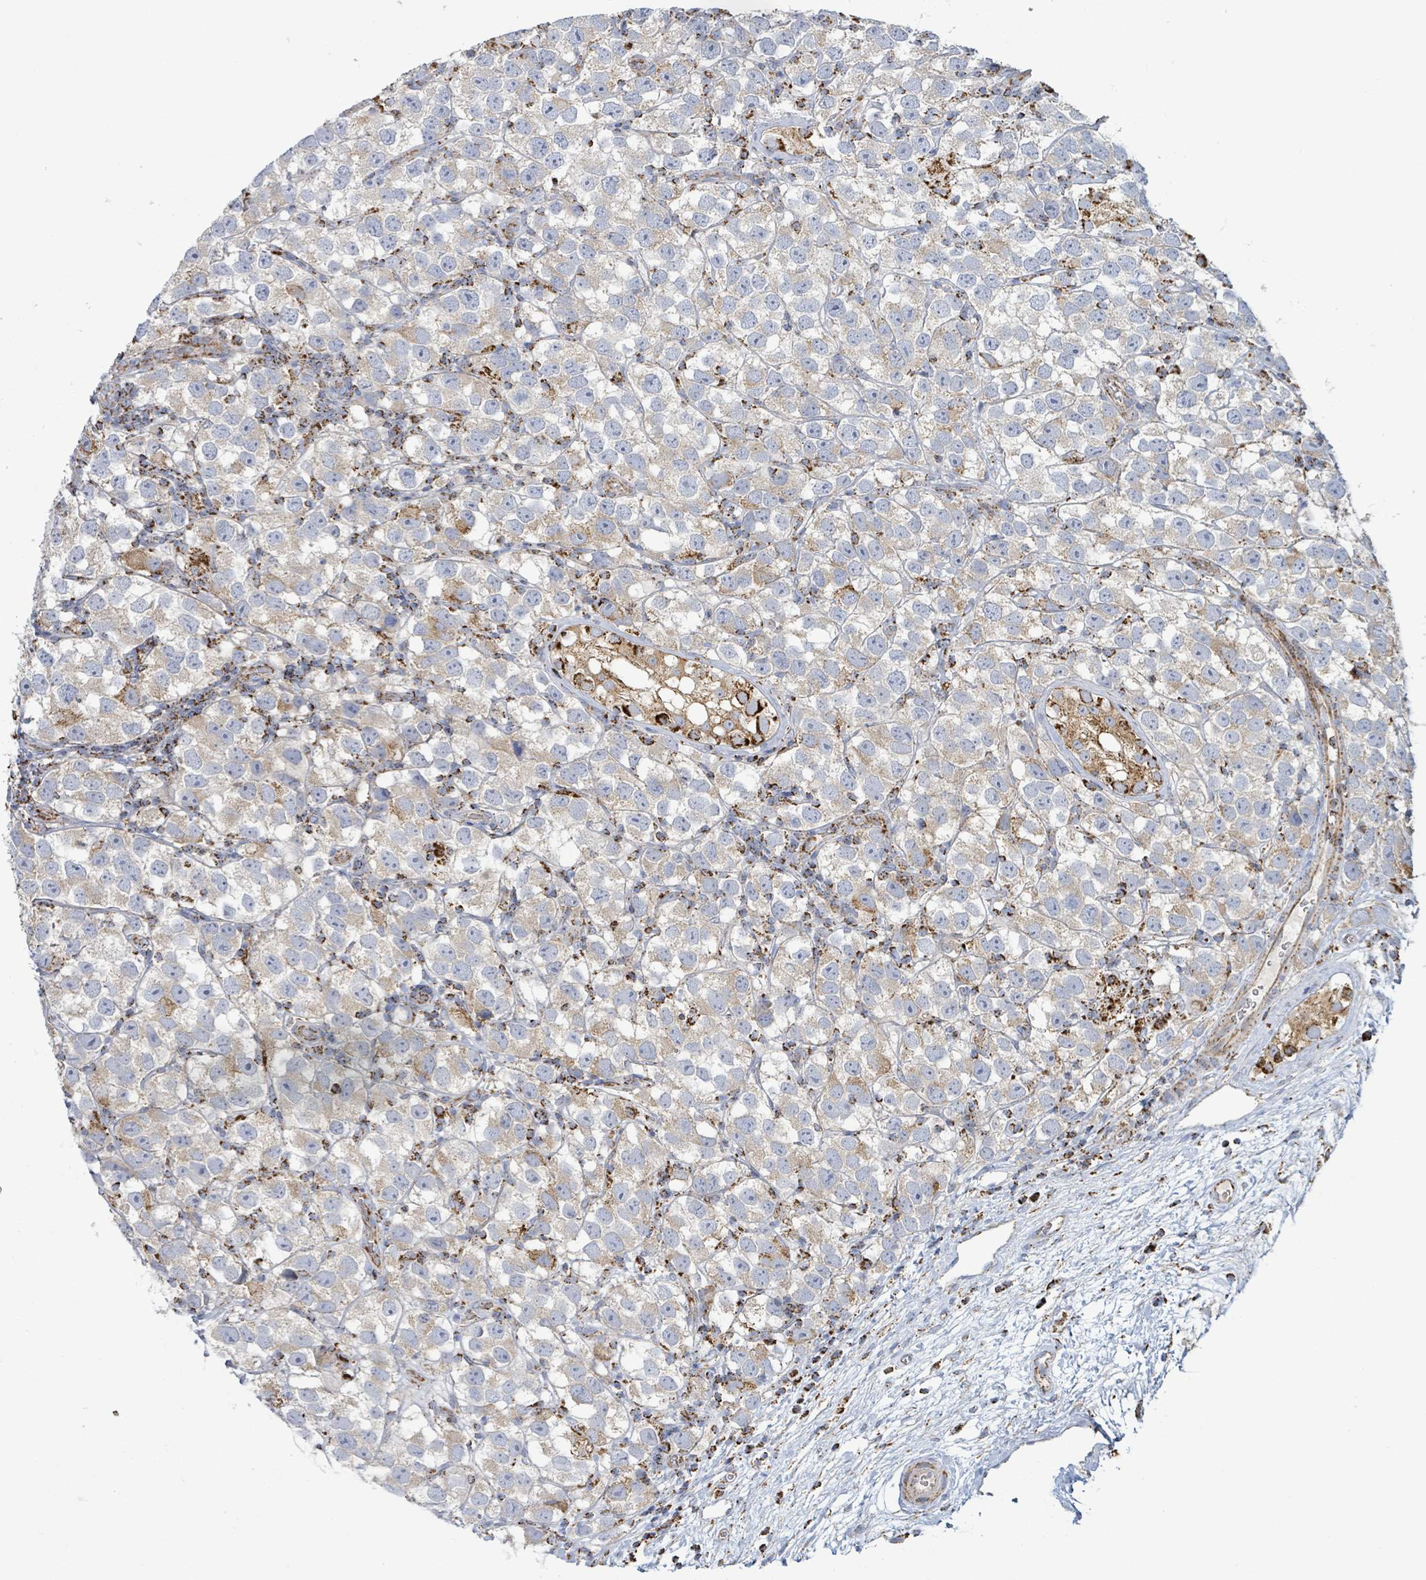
{"staining": {"intensity": "weak", "quantity": "<25%", "location": "cytoplasmic/membranous"}, "tissue": "testis cancer", "cell_type": "Tumor cells", "image_type": "cancer", "snomed": [{"axis": "morphology", "description": "Seminoma, NOS"}, {"axis": "topography", "description": "Testis"}], "caption": "Testis cancer (seminoma) stained for a protein using immunohistochemistry (IHC) demonstrates no positivity tumor cells.", "gene": "SUCLG2", "patient": {"sex": "male", "age": 26}}